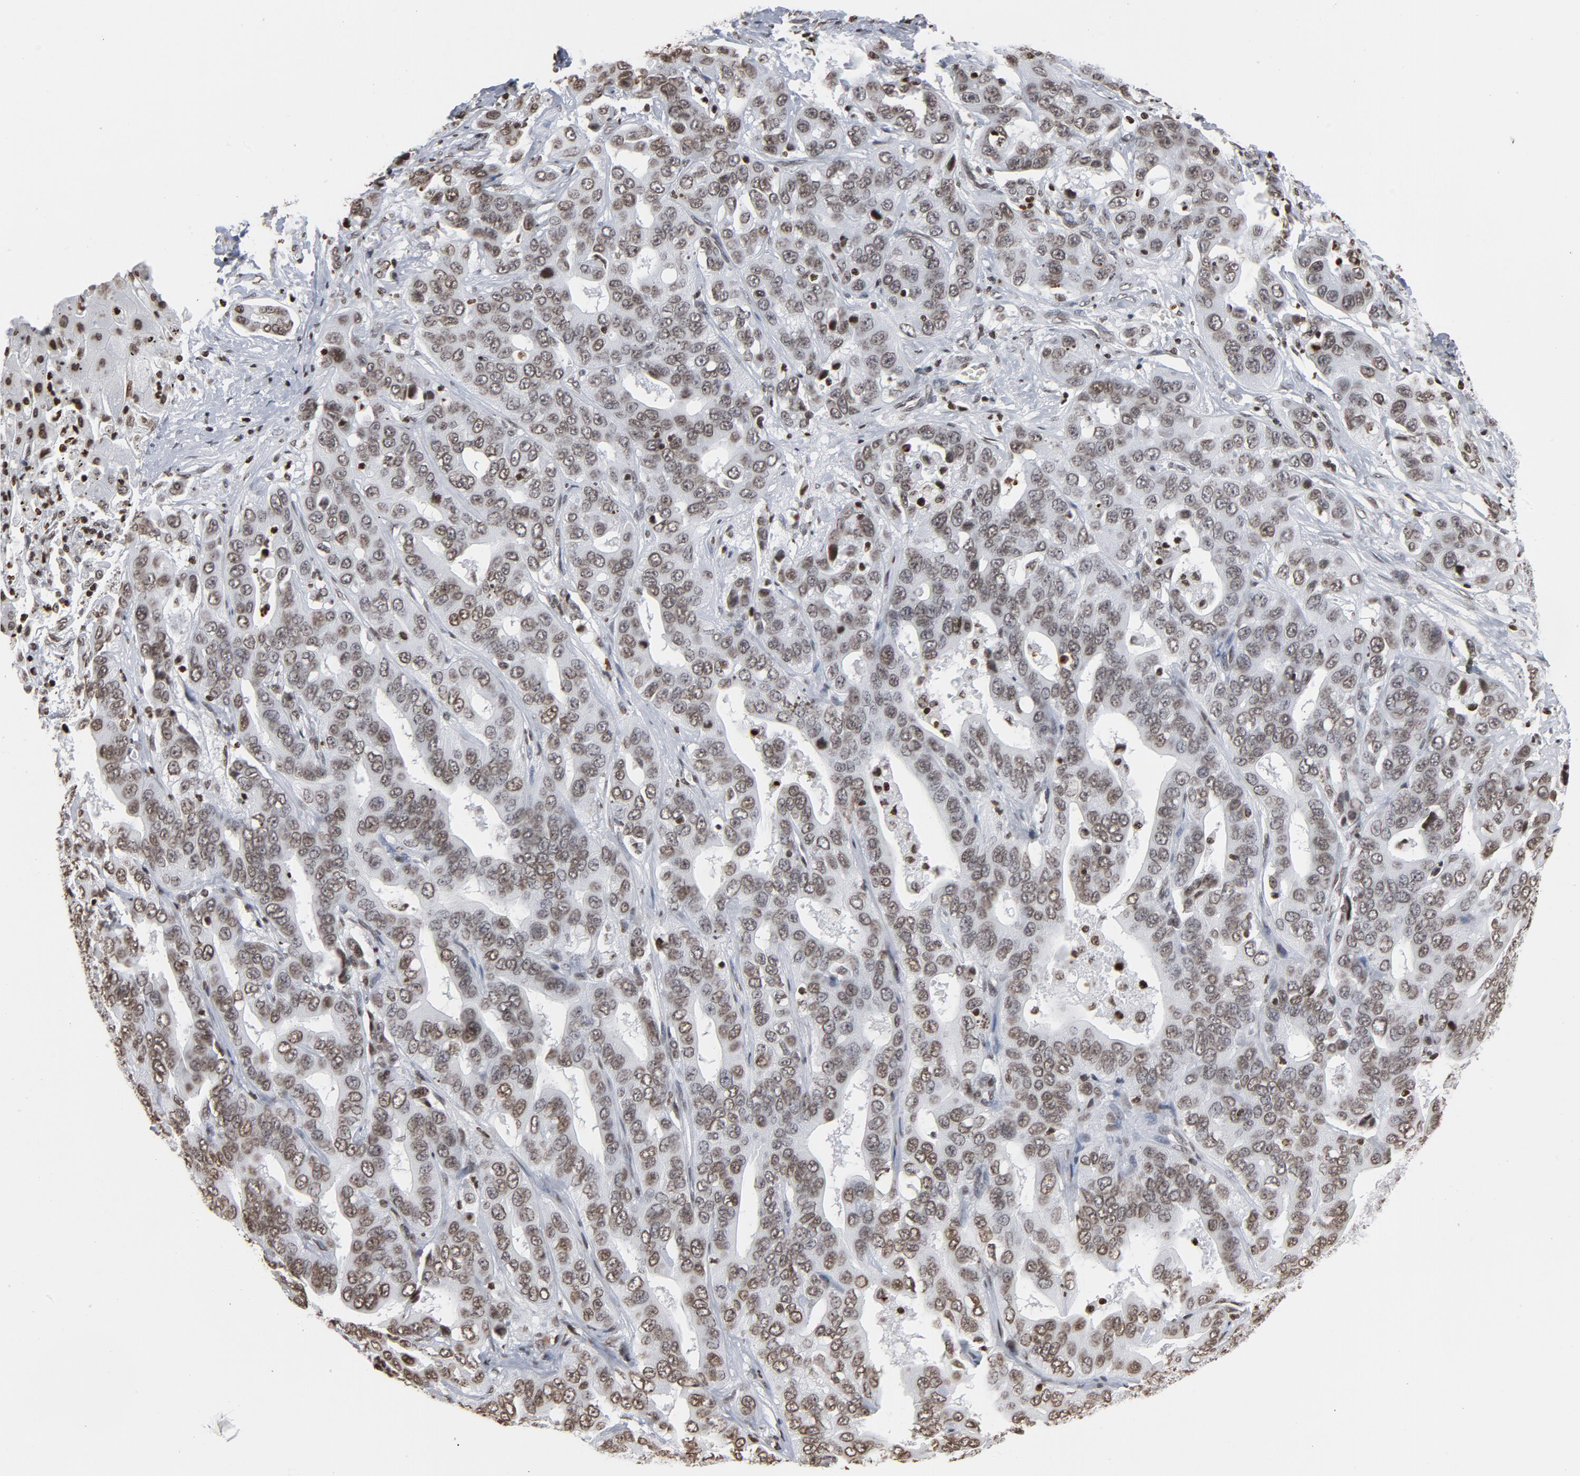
{"staining": {"intensity": "weak", "quantity": ">75%", "location": "nuclear"}, "tissue": "liver cancer", "cell_type": "Tumor cells", "image_type": "cancer", "snomed": [{"axis": "morphology", "description": "Cholangiocarcinoma"}, {"axis": "topography", "description": "Liver"}], "caption": "A photomicrograph of liver cancer stained for a protein shows weak nuclear brown staining in tumor cells.", "gene": "H2AC12", "patient": {"sex": "female", "age": 52}}